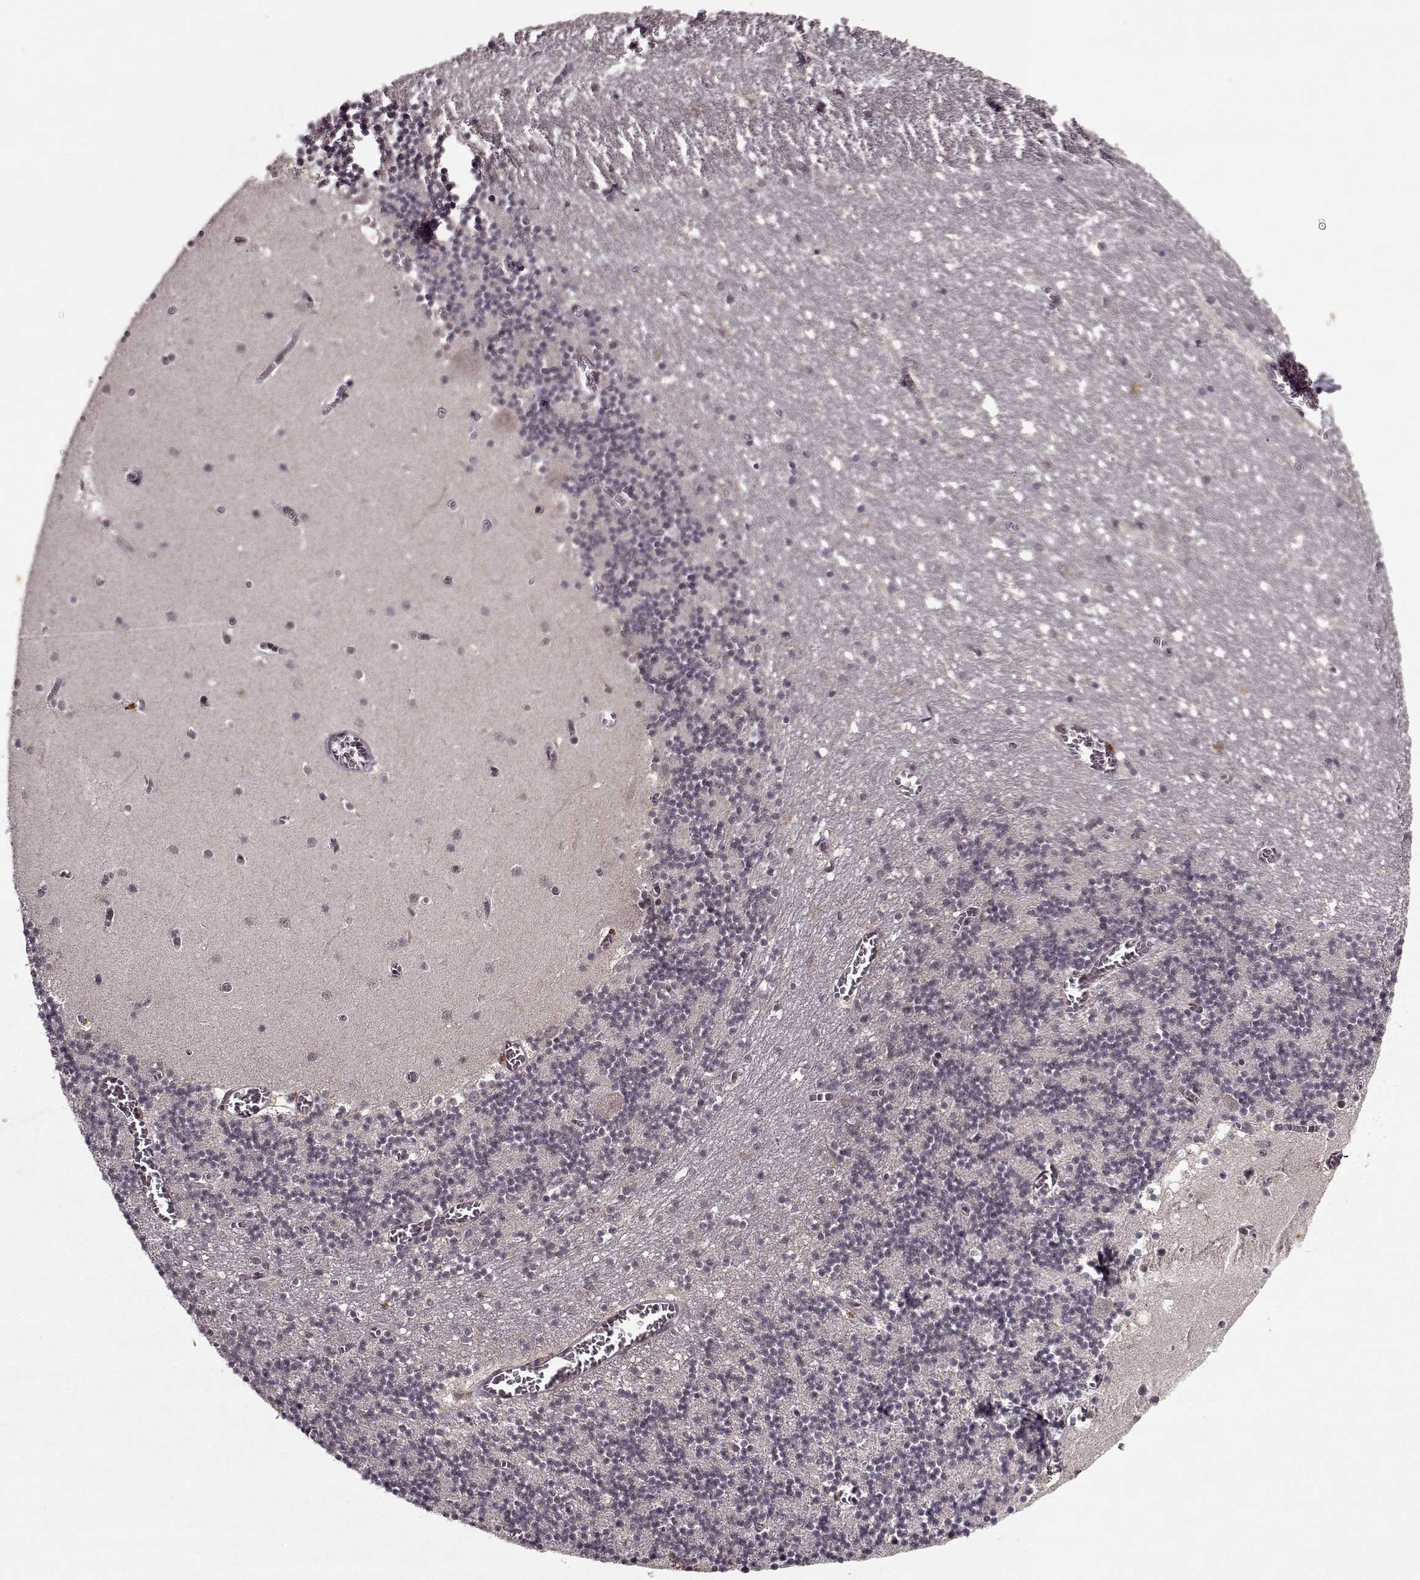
{"staining": {"intensity": "negative", "quantity": "none", "location": "none"}, "tissue": "cerebellum", "cell_type": "Cells in granular layer", "image_type": "normal", "snomed": [{"axis": "morphology", "description": "Normal tissue, NOS"}, {"axis": "topography", "description": "Cerebellum"}], "caption": "Cerebellum stained for a protein using IHC reveals no staining cells in granular layer.", "gene": "PSMA7", "patient": {"sex": "female", "age": 28}}